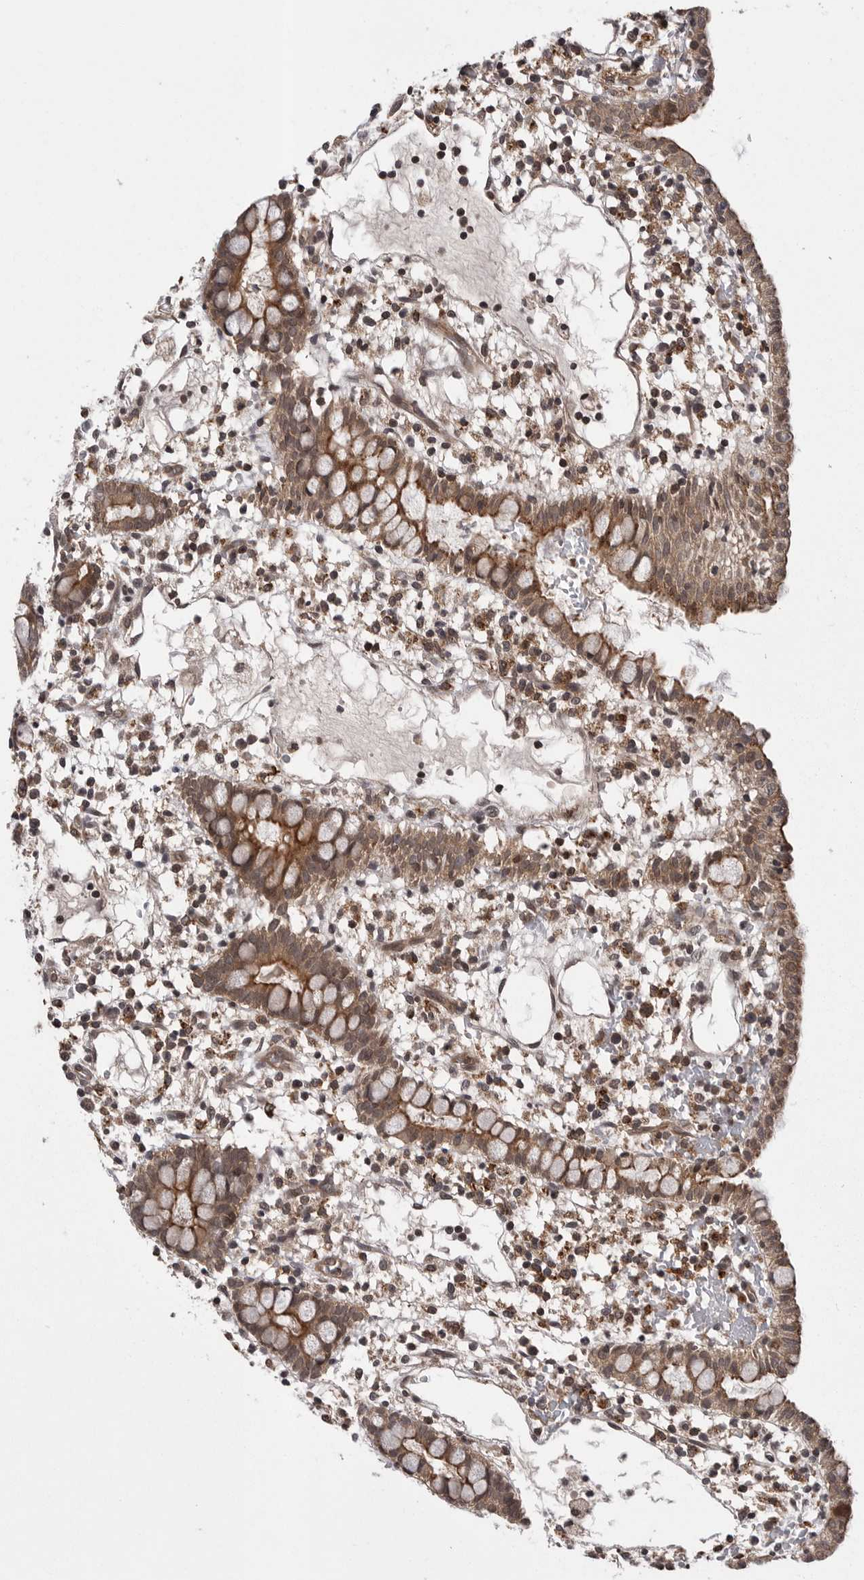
{"staining": {"intensity": "moderate", "quantity": ">75%", "location": "cytoplasmic/membranous"}, "tissue": "small intestine", "cell_type": "Glandular cells", "image_type": "normal", "snomed": [{"axis": "morphology", "description": "Normal tissue, NOS"}, {"axis": "morphology", "description": "Developmental malformation"}, {"axis": "topography", "description": "Small intestine"}], "caption": "Immunohistochemistry staining of benign small intestine, which shows medium levels of moderate cytoplasmic/membranous expression in approximately >75% of glandular cells indicating moderate cytoplasmic/membranous protein expression. The staining was performed using DAB (3,3'-diaminobenzidine) (brown) for protein detection and nuclei were counterstained in hematoxylin (blue).", "gene": "AOAH", "patient": {"sex": "male"}}